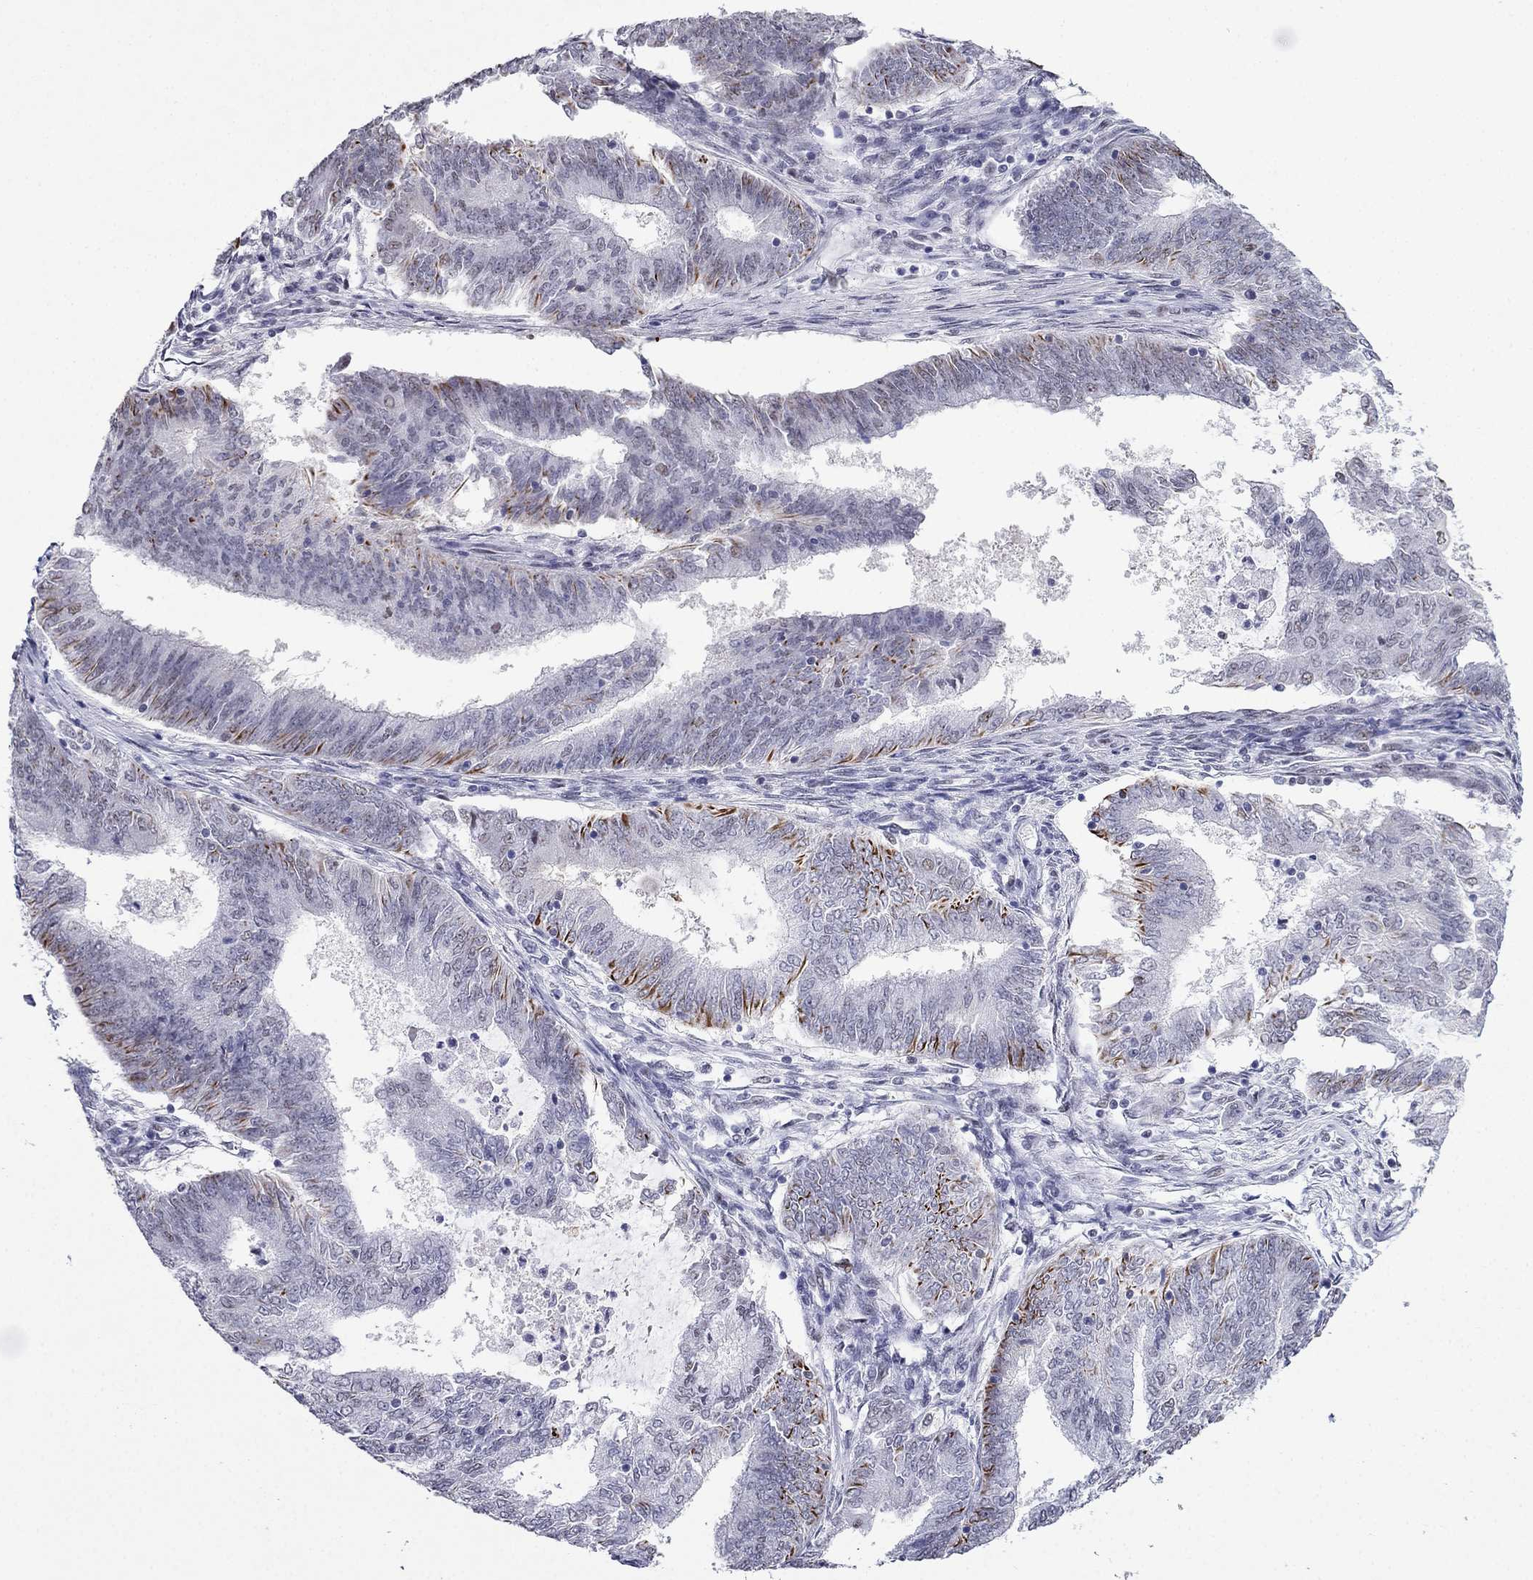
{"staining": {"intensity": "strong", "quantity": "<25%", "location": "cytoplasmic/membranous"}, "tissue": "endometrial cancer", "cell_type": "Tumor cells", "image_type": "cancer", "snomed": [{"axis": "morphology", "description": "Adenocarcinoma, NOS"}, {"axis": "topography", "description": "Endometrium"}], "caption": "Endometrial adenocarcinoma stained with a brown dye displays strong cytoplasmic/membranous positive positivity in about <25% of tumor cells.", "gene": "PPM1G", "patient": {"sex": "female", "age": 62}}